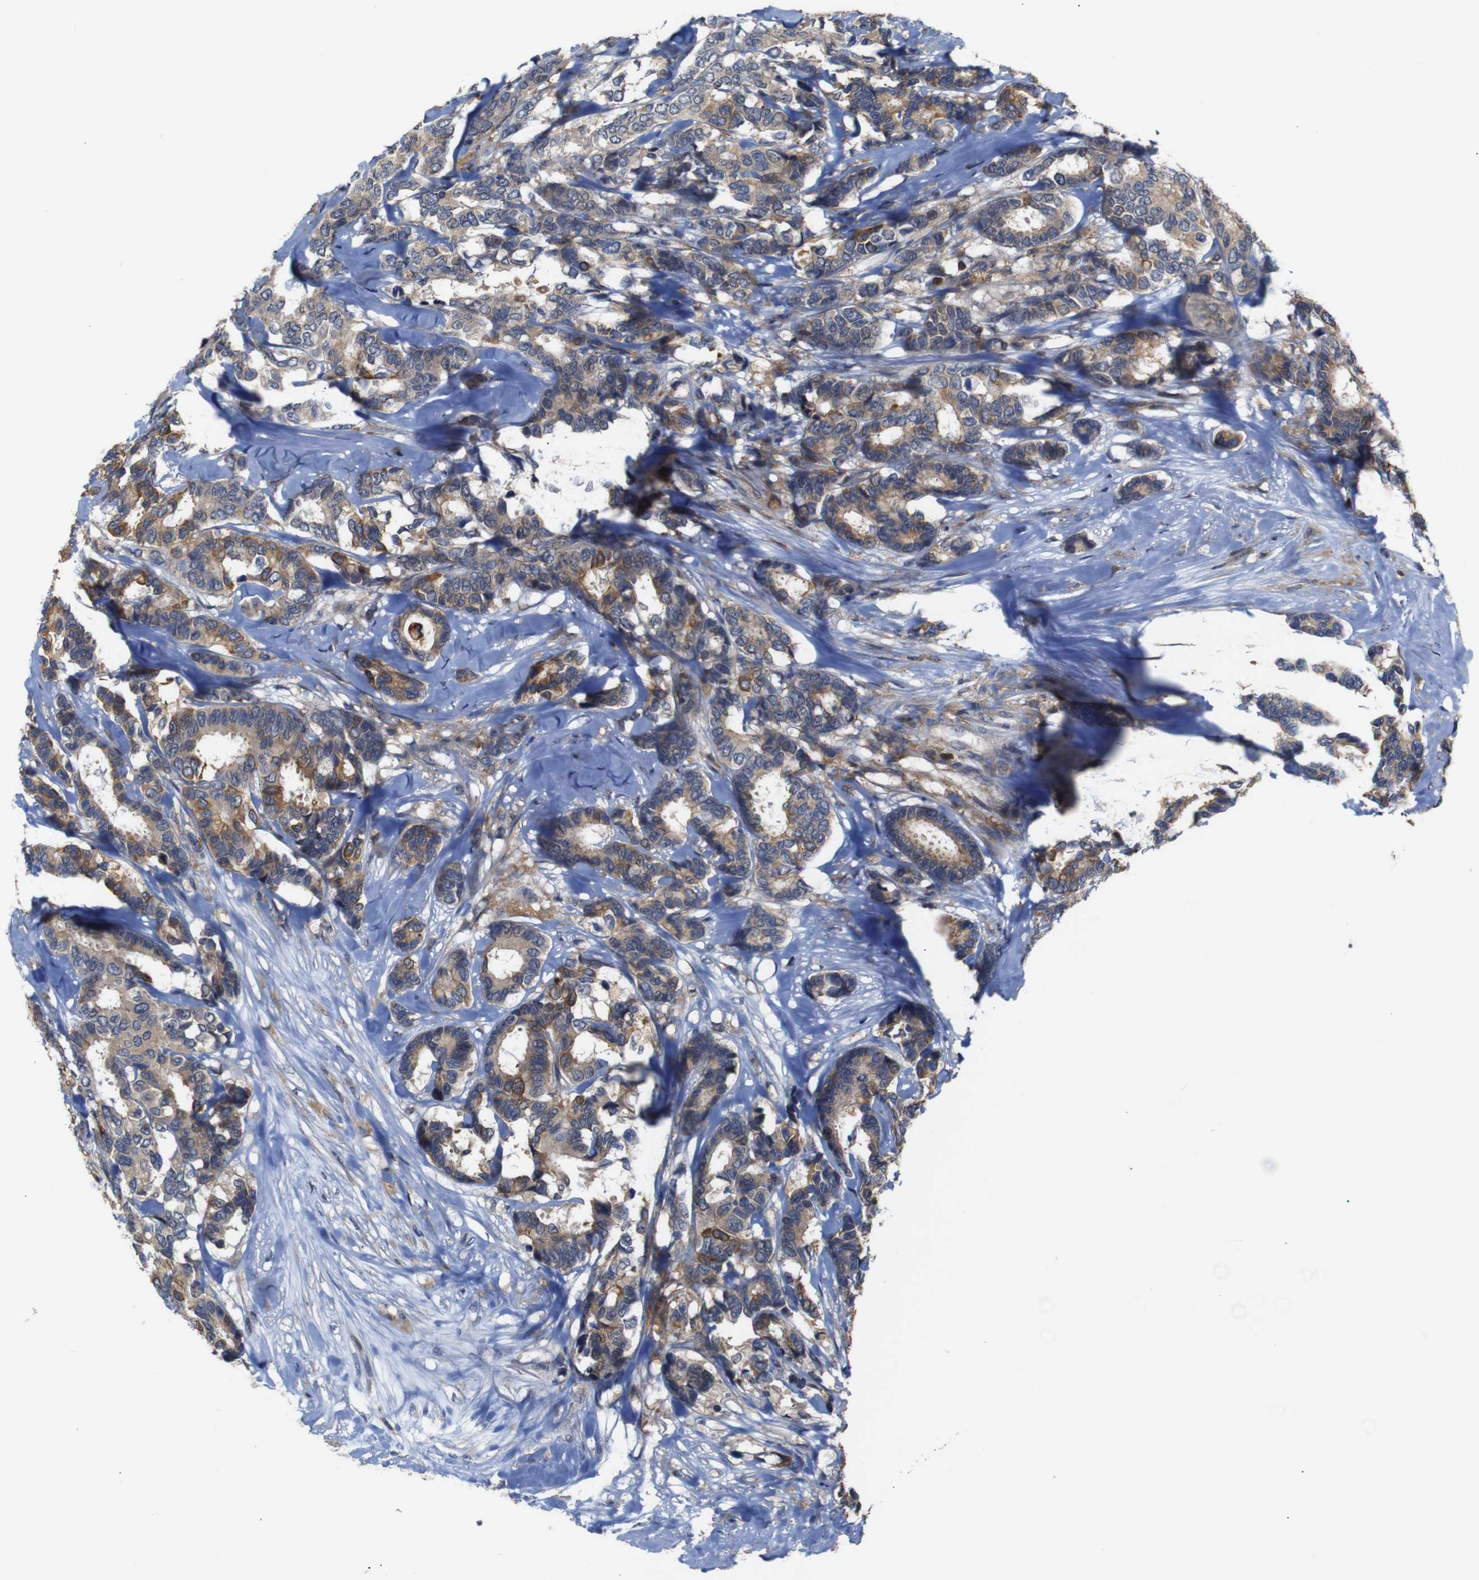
{"staining": {"intensity": "weak", "quantity": ">75%", "location": "cytoplasmic/membranous"}, "tissue": "breast cancer", "cell_type": "Tumor cells", "image_type": "cancer", "snomed": [{"axis": "morphology", "description": "Duct carcinoma"}, {"axis": "topography", "description": "Breast"}], "caption": "Infiltrating ductal carcinoma (breast) stained with DAB immunohistochemistry (IHC) displays low levels of weak cytoplasmic/membranous staining in approximately >75% of tumor cells.", "gene": "BRWD3", "patient": {"sex": "female", "age": 87}}